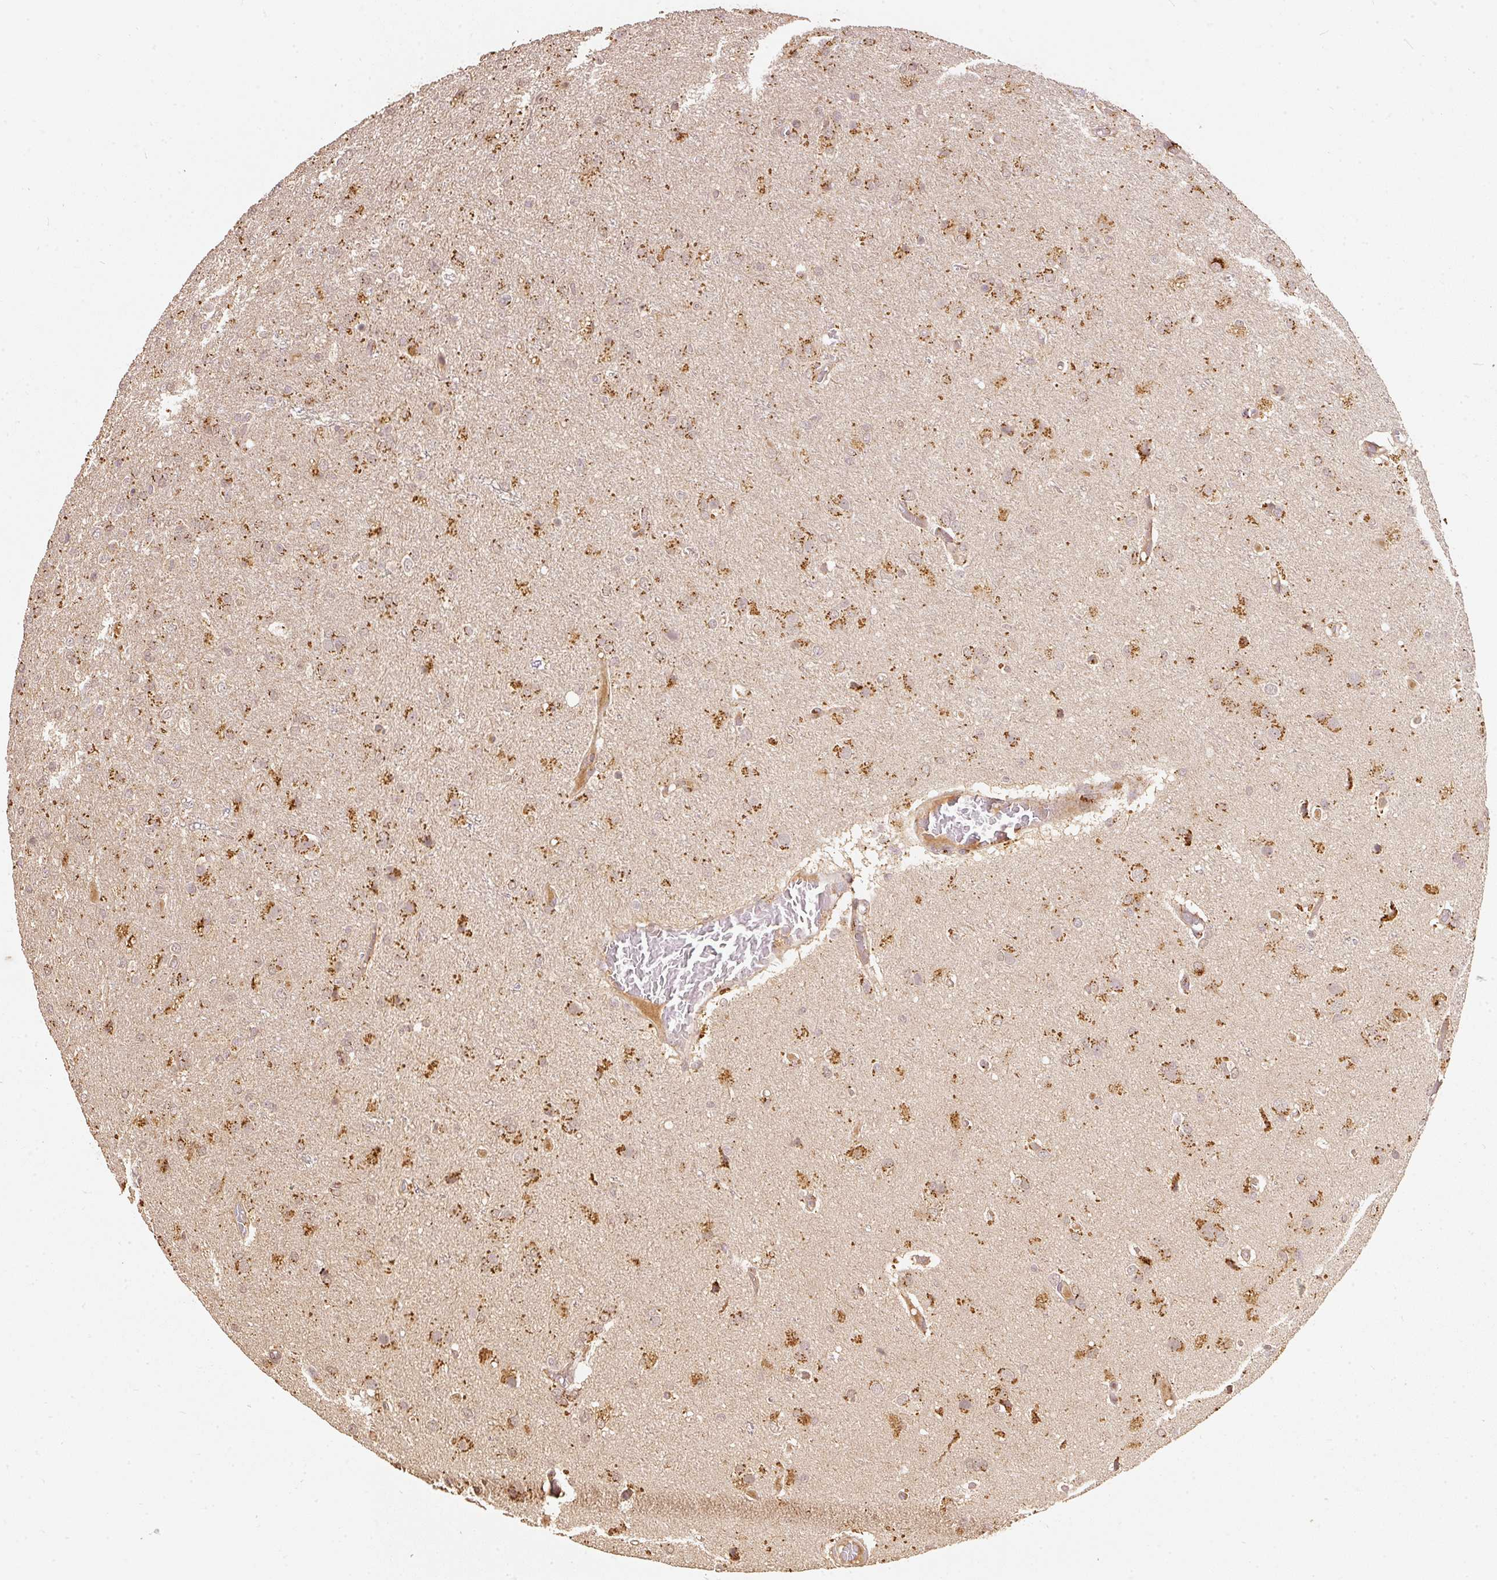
{"staining": {"intensity": "moderate", "quantity": ">75%", "location": "cytoplasmic/membranous"}, "tissue": "glioma", "cell_type": "Tumor cells", "image_type": "cancer", "snomed": [{"axis": "morphology", "description": "Glioma, malignant, High grade"}, {"axis": "topography", "description": "Brain"}], "caption": "Malignant high-grade glioma was stained to show a protein in brown. There is medium levels of moderate cytoplasmic/membranous staining in approximately >75% of tumor cells.", "gene": "FUT8", "patient": {"sex": "female", "age": 74}}